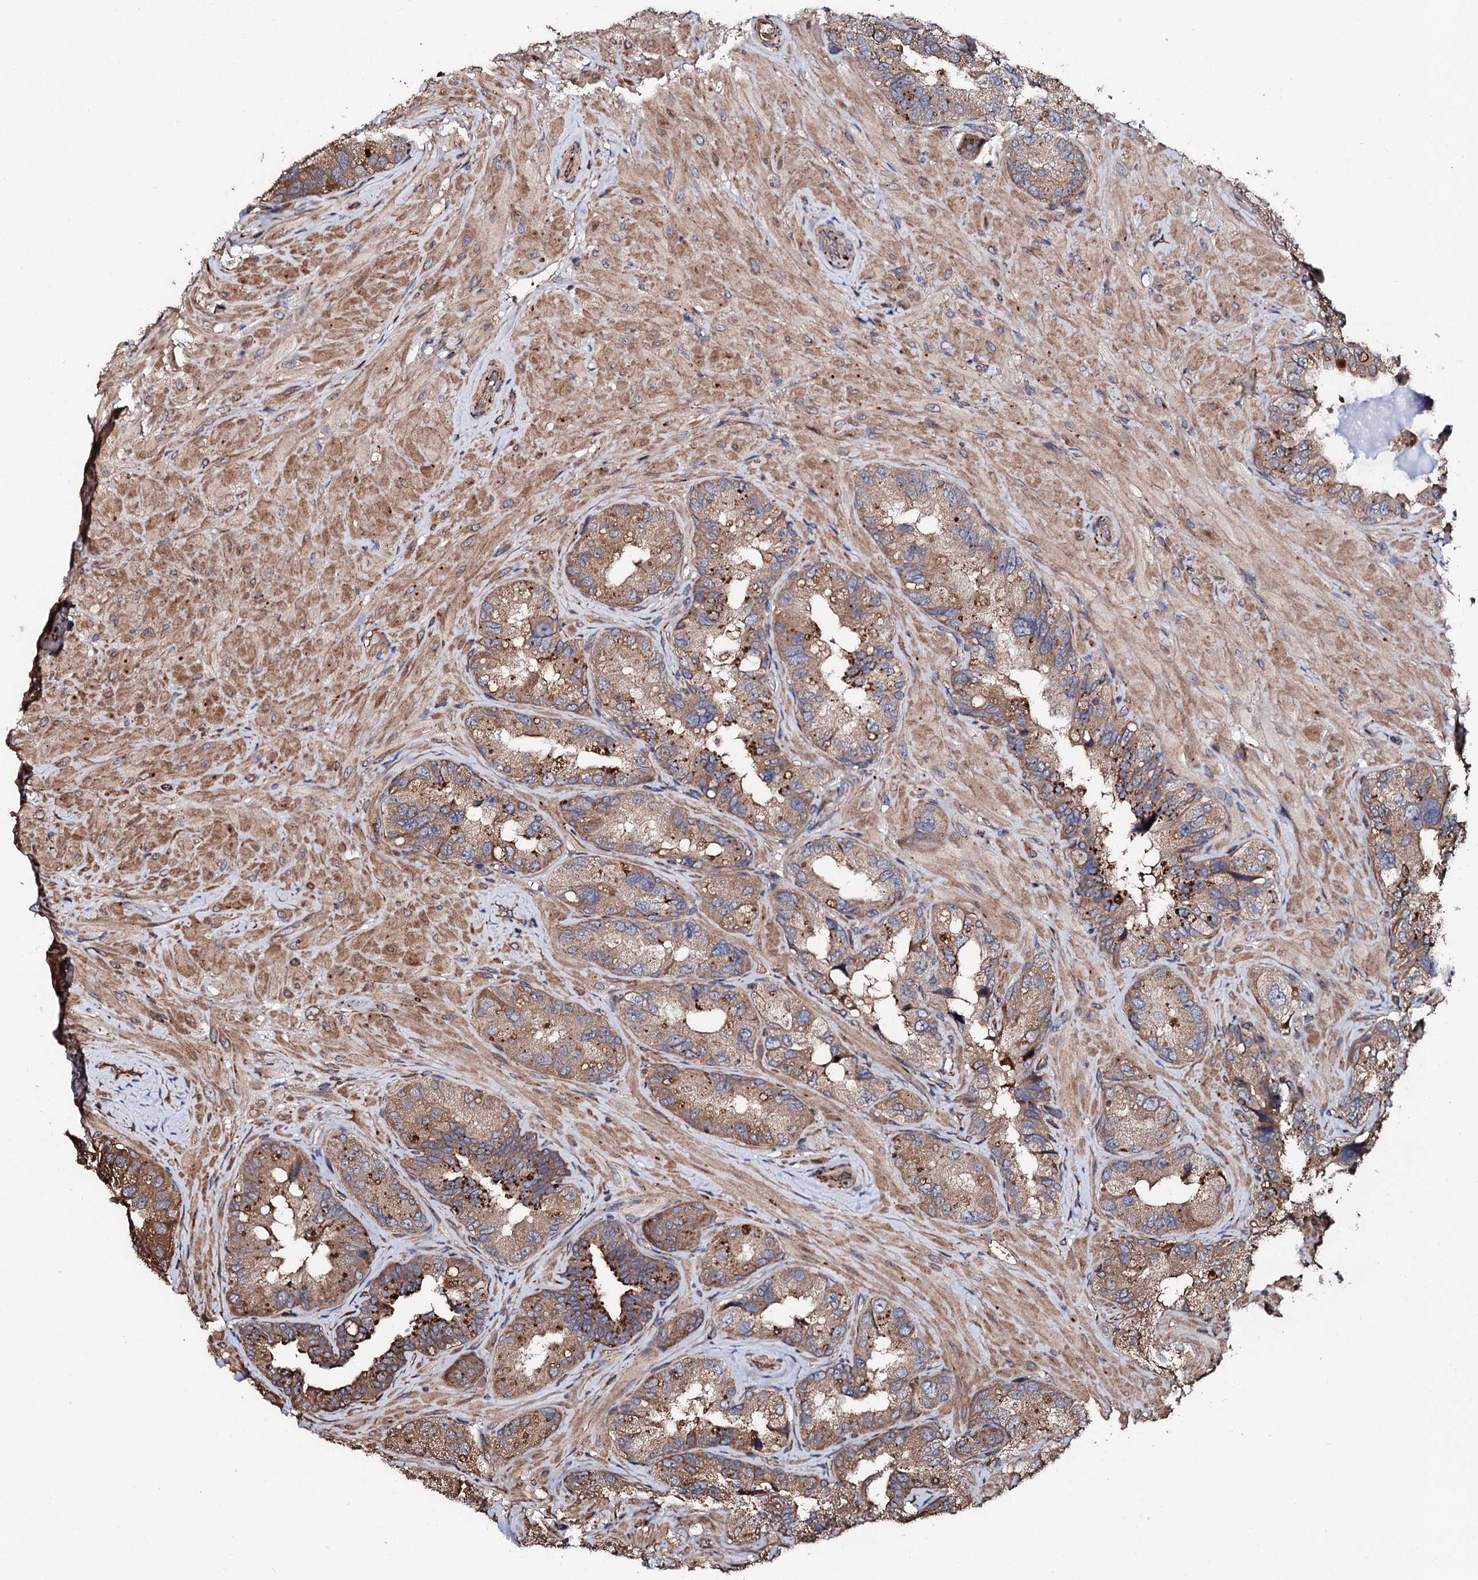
{"staining": {"intensity": "moderate", "quantity": ">75%", "location": "cytoplasmic/membranous"}, "tissue": "seminal vesicle", "cell_type": "Glandular cells", "image_type": "normal", "snomed": [{"axis": "morphology", "description": "Normal tissue, NOS"}, {"axis": "topography", "description": "Seminal veicle"}, {"axis": "topography", "description": "Peripheral nerve tissue"}], "caption": "Protein expression by IHC displays moderate cytoplasmic/membranous positivity in about >75% of glandular cells in unremarkable seminal vesicle. The staining is performed using DAB (3,3'-diaminobenzidine) brown chromogen to label protein expression. The nuclei are counter-stained blue using hematoxylin.", "gene": "CKAP5", "patient": {"sex": "male", "age": 67}}